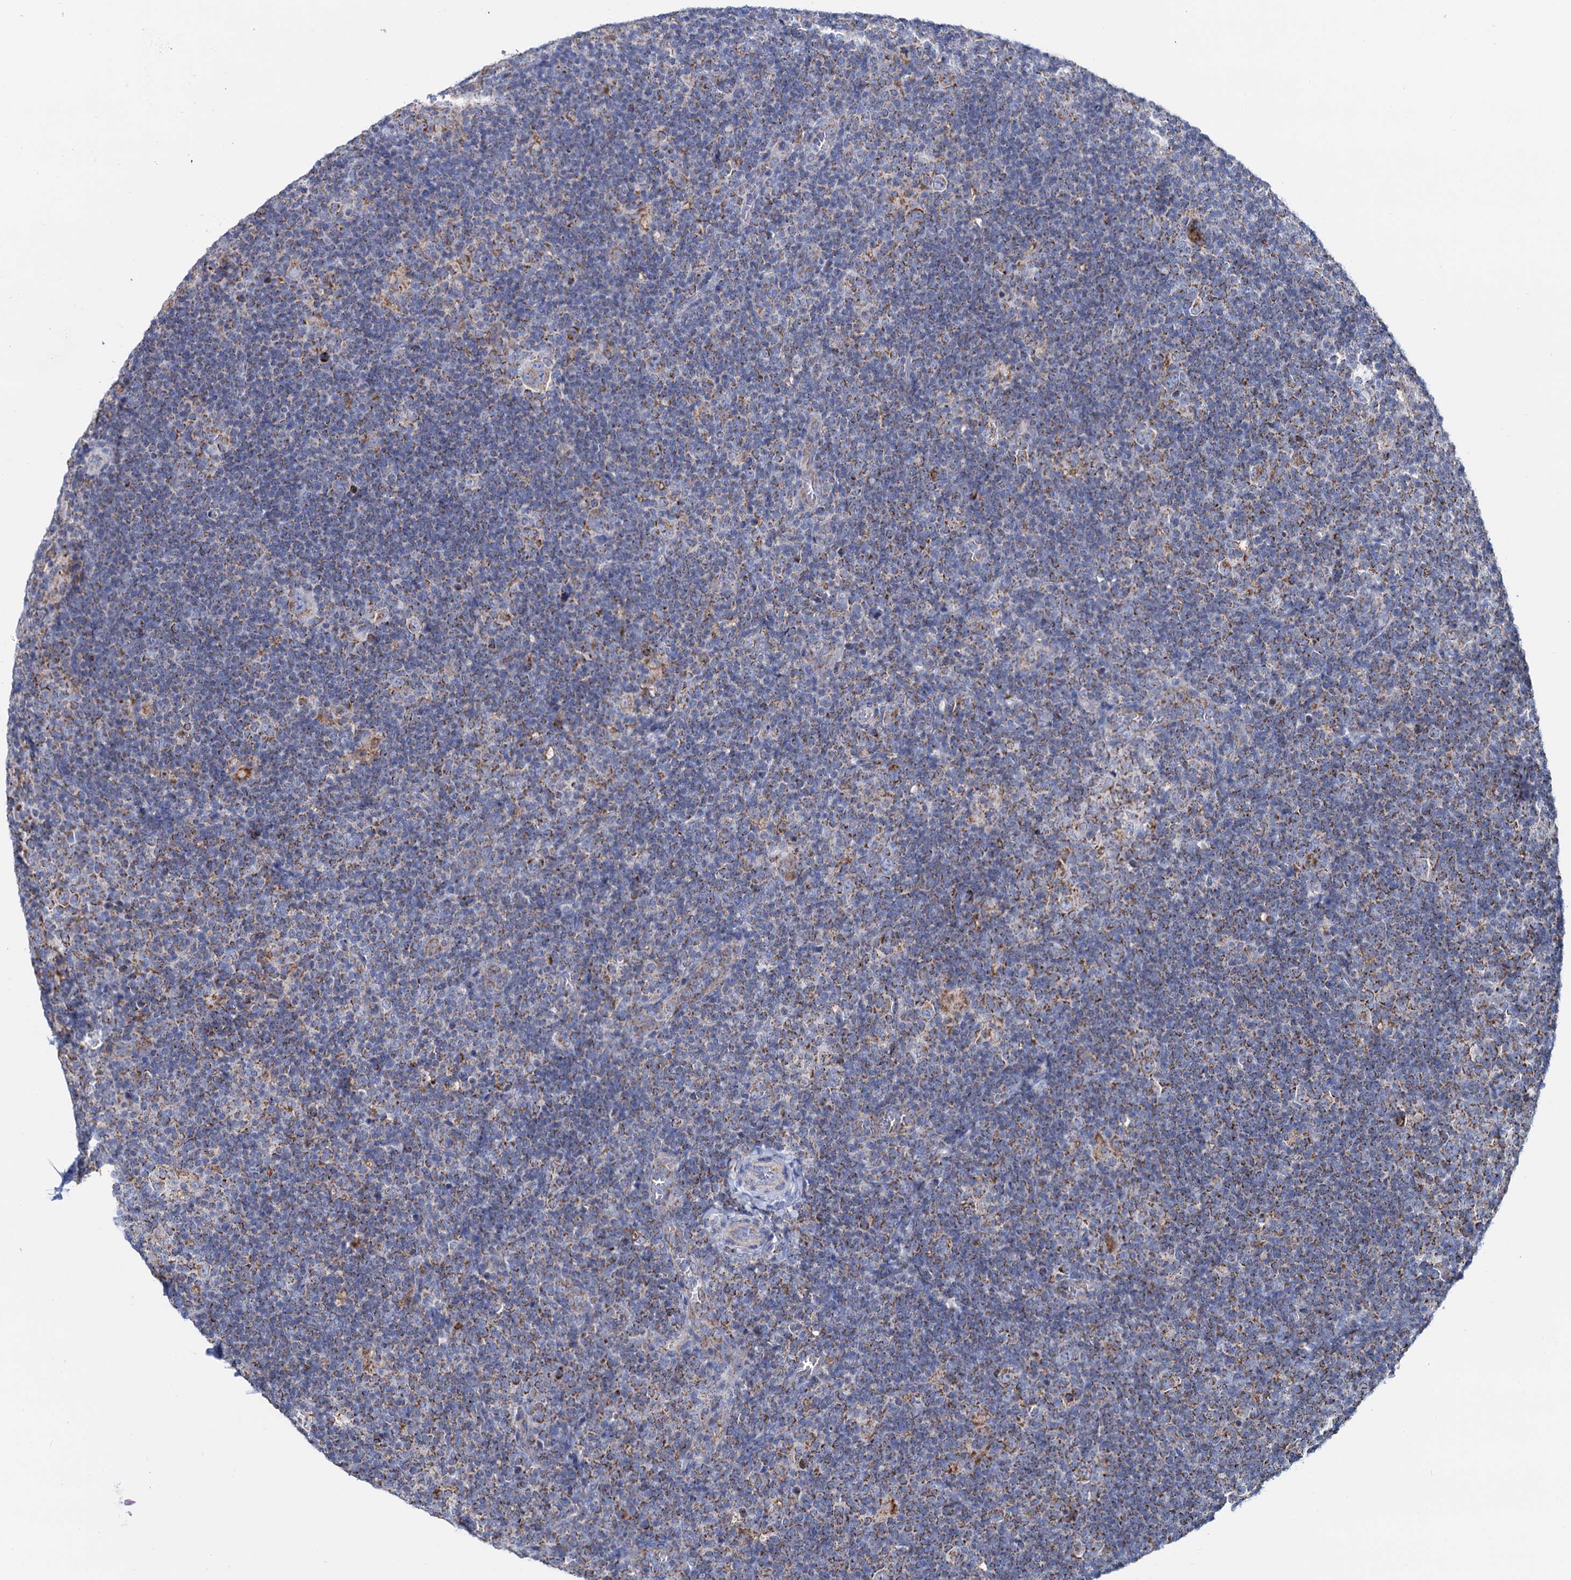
{"staining": {"intensity": "moderate", "quantity": "25%-75%", "location": "cytoplasmic/membranous"}, "tissue": "lymphoma", "cell_type": "Tumor cells", "image_type": "cancer", "snomed": [{"axis": "morphology", "description": "Hodgkin's disease, NOS"}, {"axis": "topography", "description": "Lymph node"}], "caption": "Brown immunohistochemical staining in lymphoma demonstrates moderate cytoplasmic/membranous expression in approximately 25%-75% of tumor cells. (DAB = brown stain, brightfield microscopy at high magnification).", "gene": "C2CD3", "patient": {"sex": "female", "age": 57}}